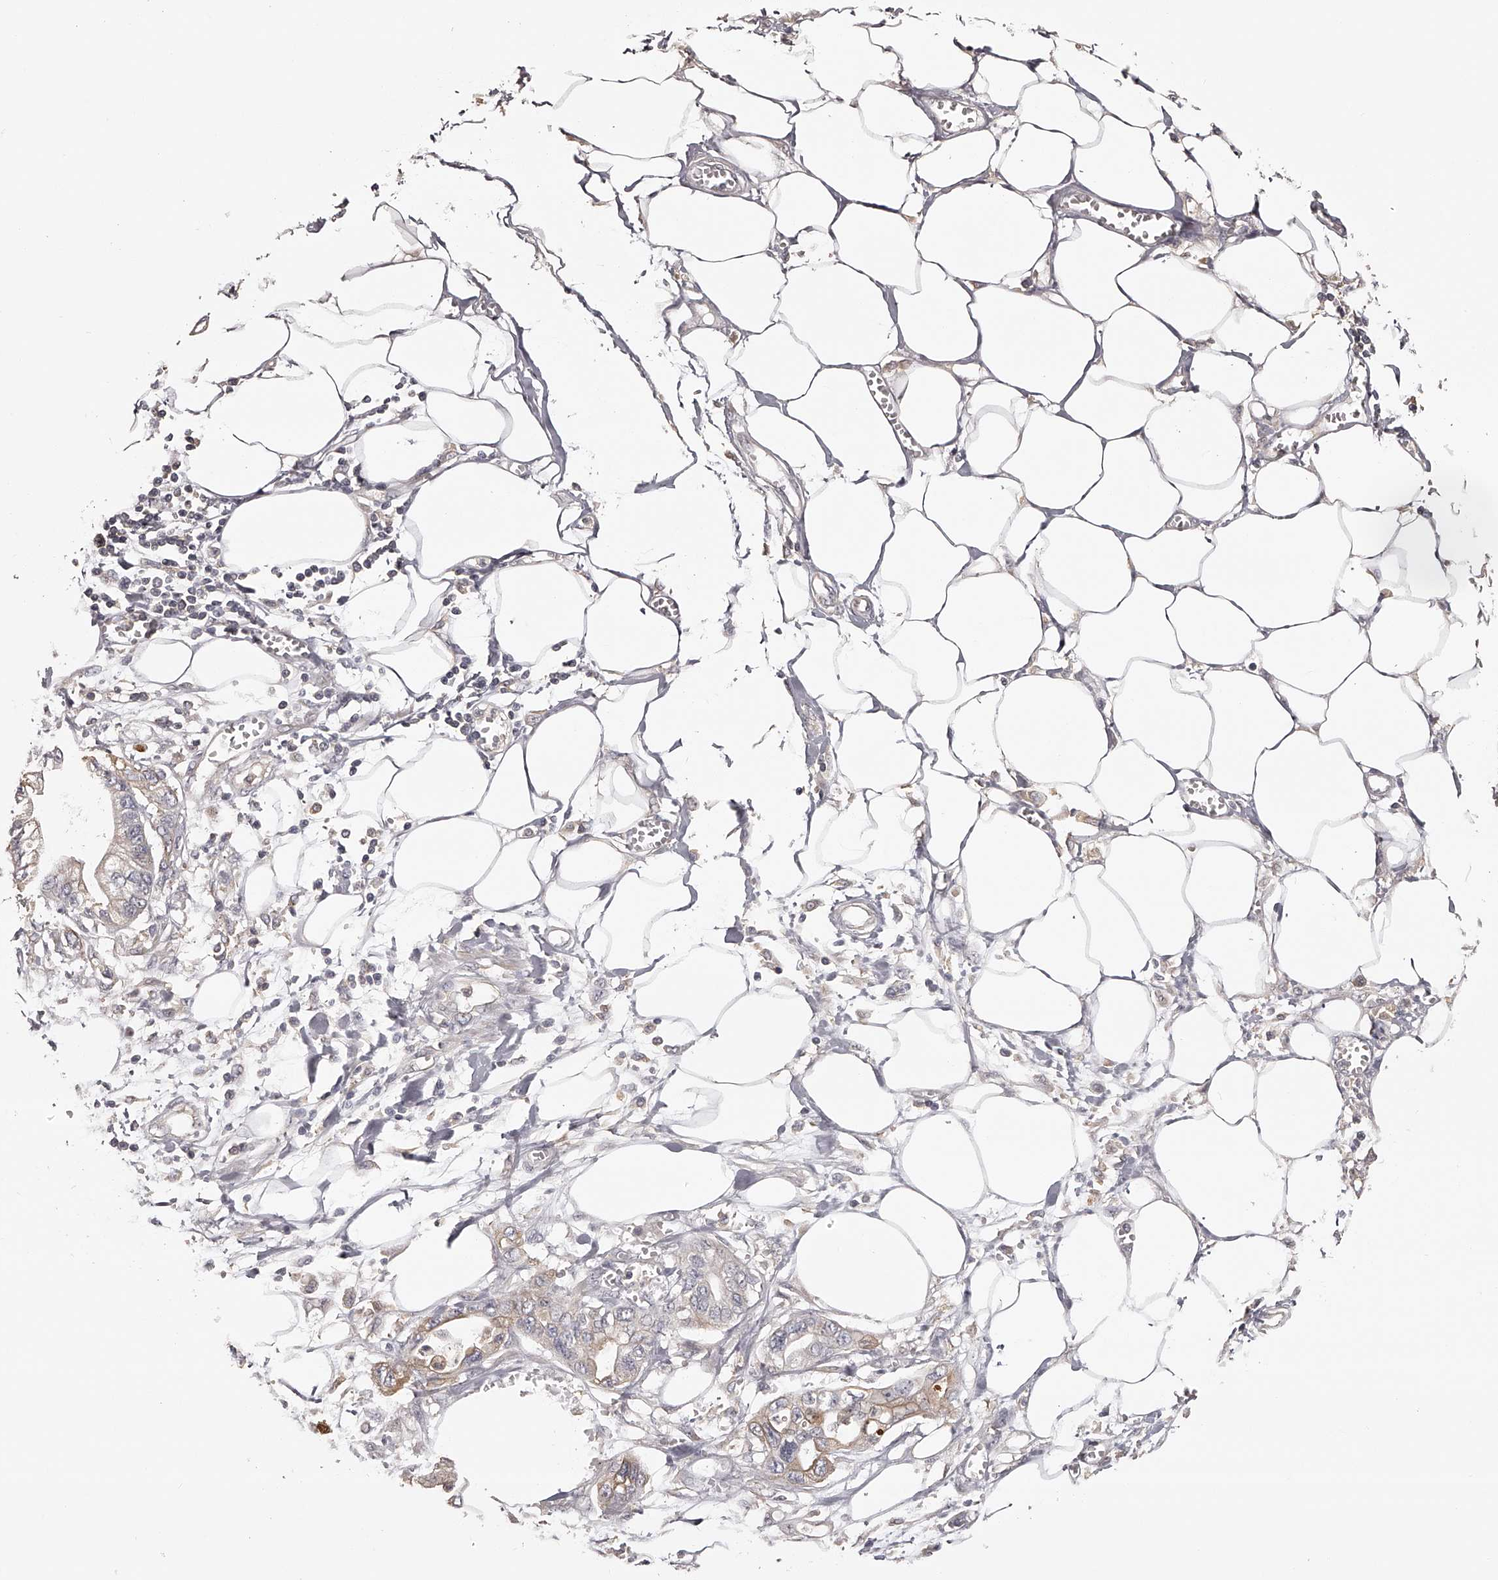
{"staining": {"intensity": "weak", "quantity": "<25%", "location": "cytoplasmic/membranous"}, "tissue": "pancreatic cancer", "cell_type": "Tumor cells", "image_type": "cancer", "snomed": [{"axis": "morphology", "description": "Adenocarcinoma, NOS"}, {"axis": "topography", "description": "Pancreas"}], "caption": "Histopathology image shows no significant protein staining in tumor cells of adenocarcinoma (pancreatic). Brightfield microscopy of immunohistochemistry (IHC) stained with DAB (brown) and hematoxylin (blue), captured at high magnification.", "gene": "TNN", "patient": {"sex": "male", "age": 56}}